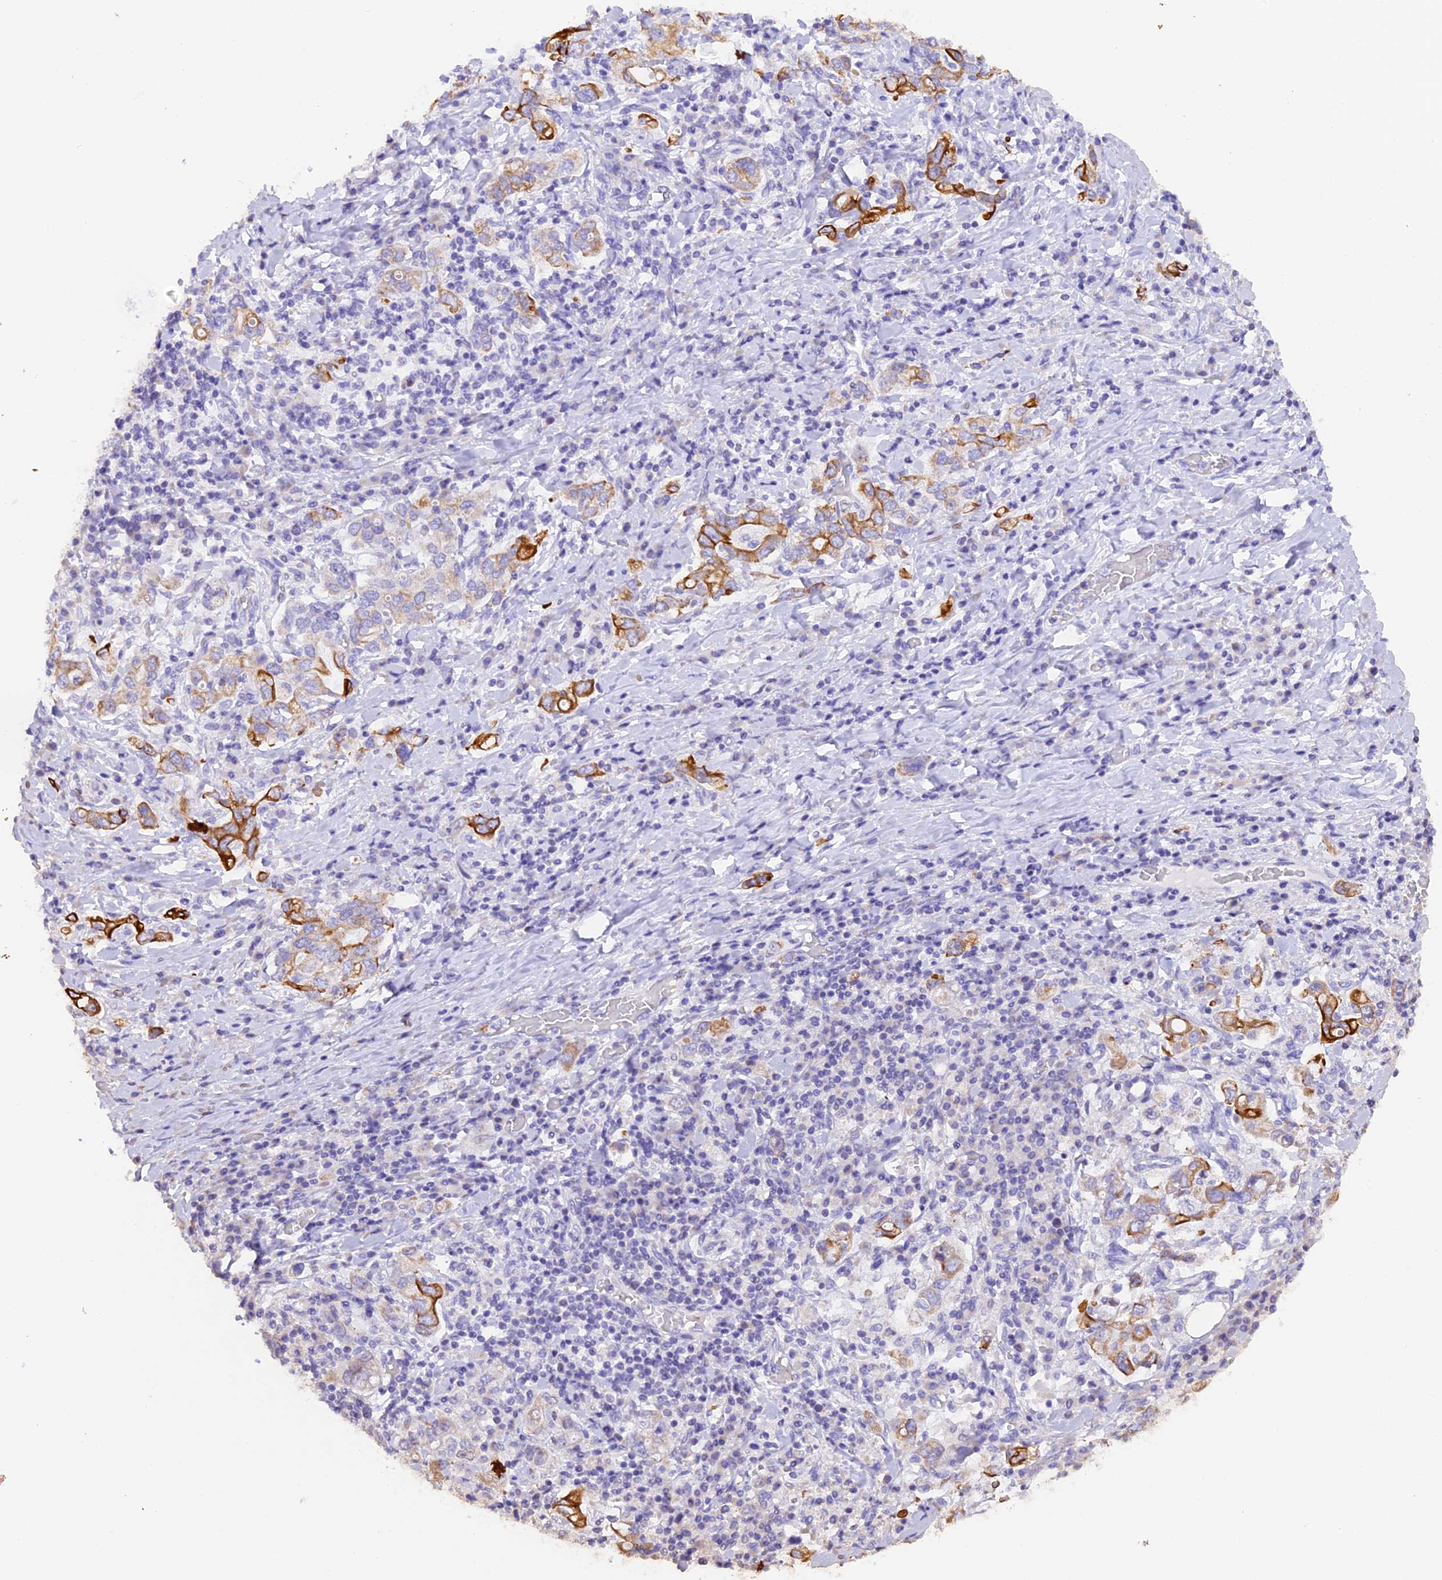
{"staining": {"intensity": "strong", "quantity": "<25%", "location": "cytoplasmic/membranous"}, "tissue": "stomach cancer", "cell_type": "Tumor cells", "image_type": "cancer", "snomed": [{"axis": "morphology", "description": "Adenocarcinoma, NOS"}, {"axis": "topography", "description": "Stomach, upper"}, {"axis": "topography", "description": "Stomach"}], "caption": "Stomach cancer (adenocarcinoma) stained with a brown dye shows strong cytoplasmic/membranous positive positivity in about <25% of tumor cells.", "gene": "PKIA", "patient": {"sex": "male", "age": 62}}